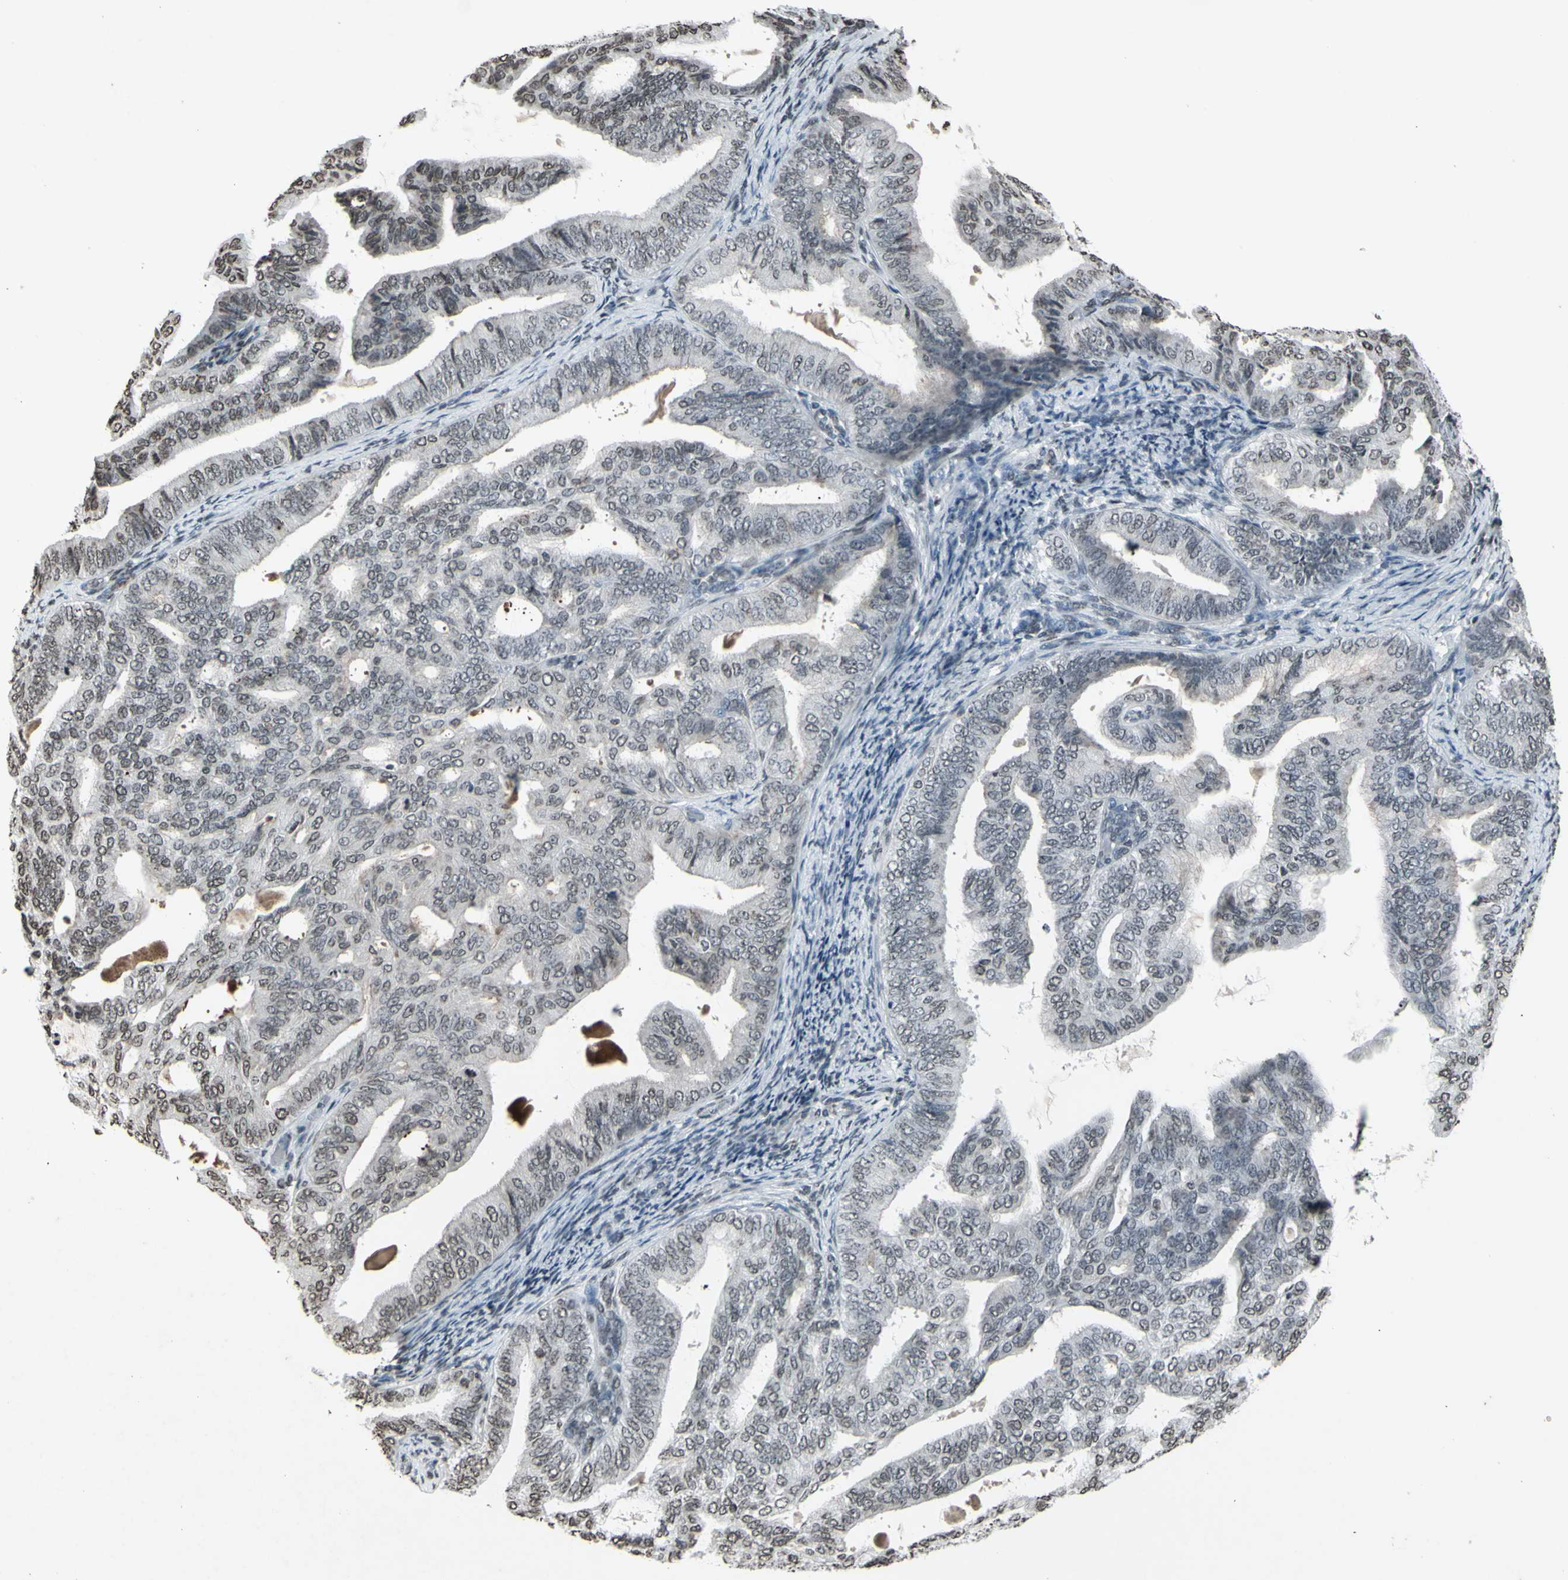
{"staining": {"intensity": "negative", "quantity": "none", "location": "none"}, "tissue": "endometrial cancer", "cell_type": "Tumor cells", "image_type": "cancer", "snomed": [{"axis": "morphology", "description": "Adenocarcinoma, NOS"}, {"axis": "topography", "description": "Endometrium"}], "caption": "A high-resolution micrograph shows immunohistochemistry staining of endometrial cancer, which displays no significant staining in tumor cells.", "gene": "CD79B", "patient": {"sex": "female", "age": 58}}